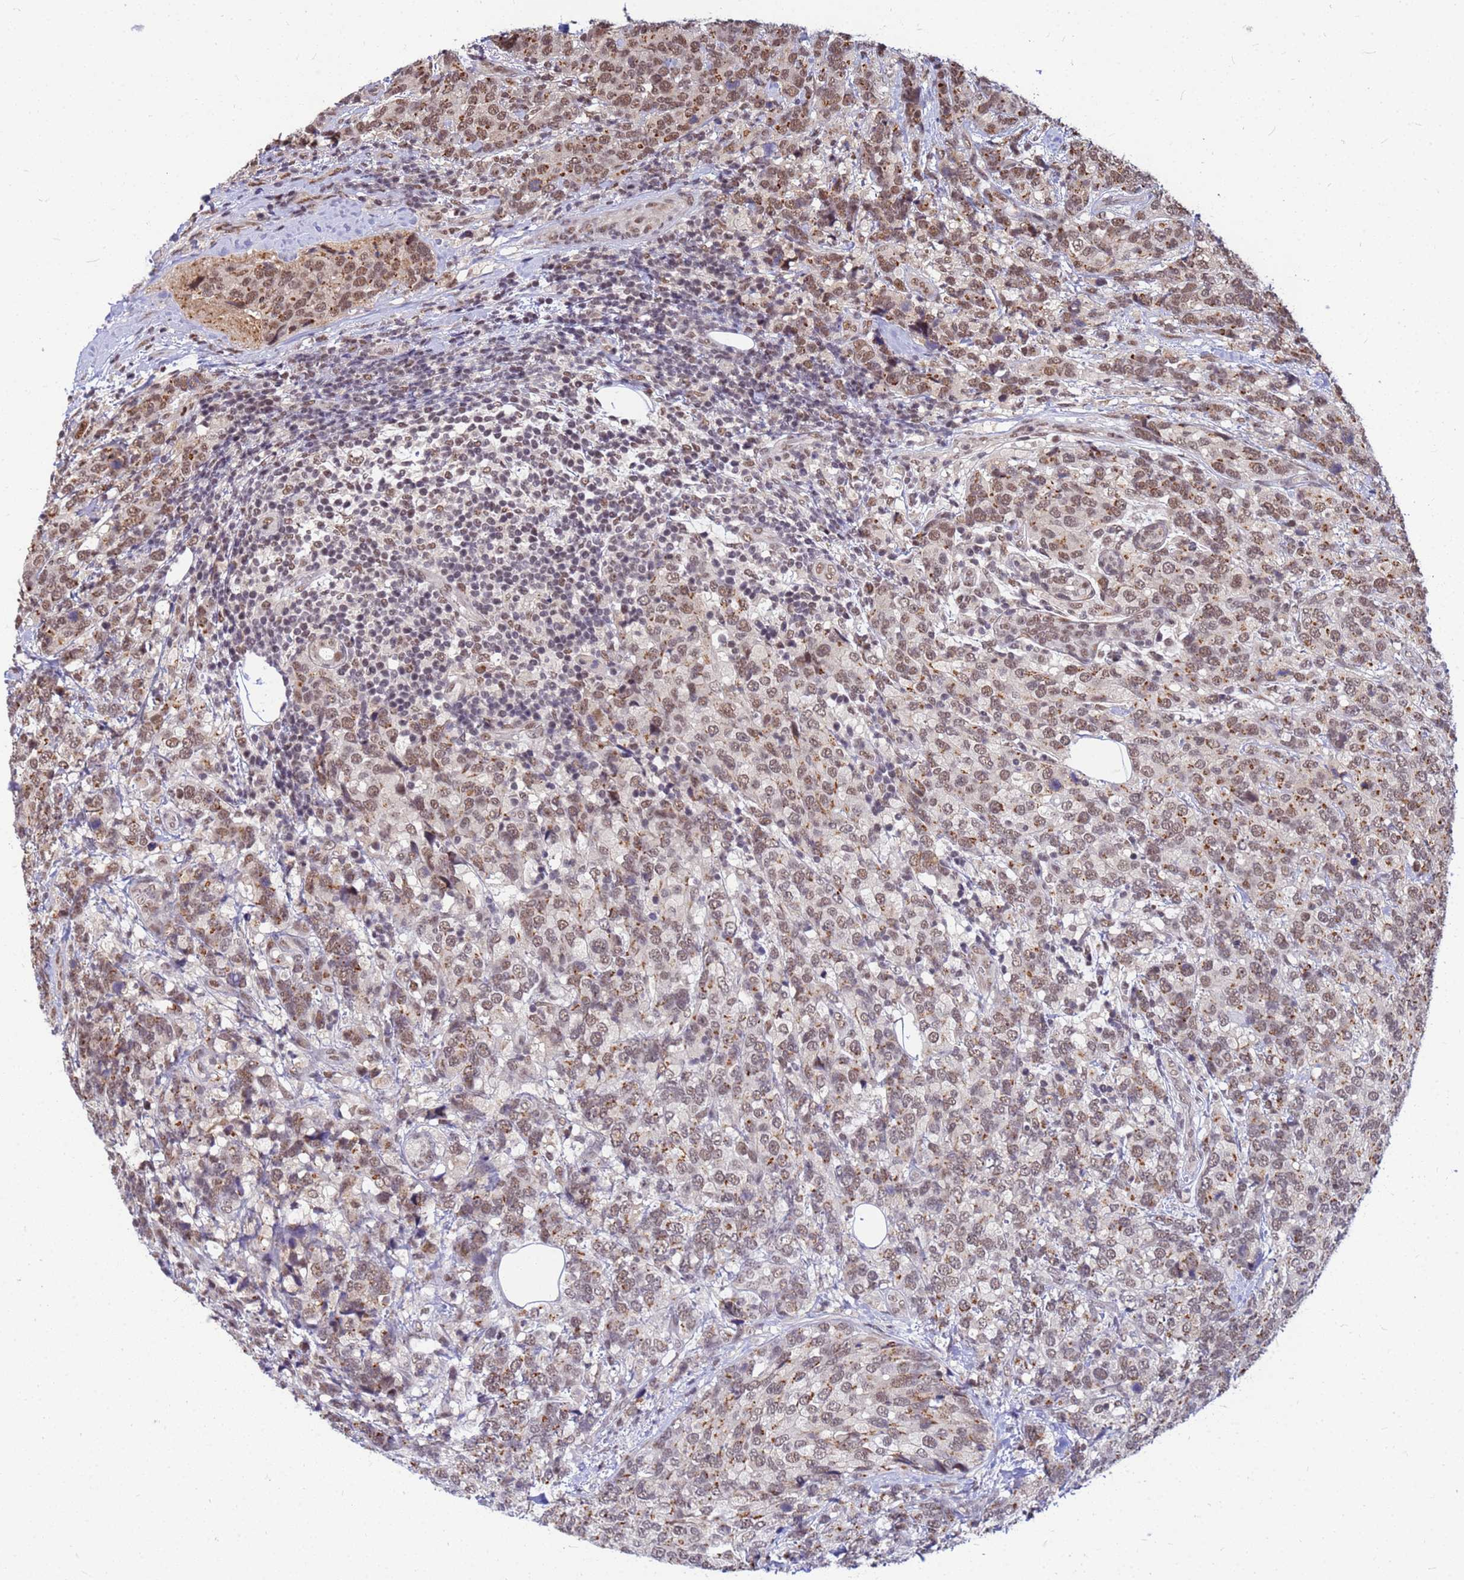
{"staining": {"intensity": "moderate", "quantity": ">75%", "location": "cytoplasmic/membranous,nuclear"}, "tissue": "breast cancer", "cell_type": "Tumor cells", "image_type": "cancer", "snomed": [{"axis": "morphology", "description": "Lobular carcinoma"}, {"axis": "topography", "description": "Breast"}], "caption": "Protein analysis of breast lobular carcinoma tissue demonstrates moderate cytoplasmic/membranous and nuclear staining in about >75% of tumor cells. (IHC, brightfield microscopy, high magnification).", "gene": "NCBP2", "patient": {"sex": "female", "age": 59}}